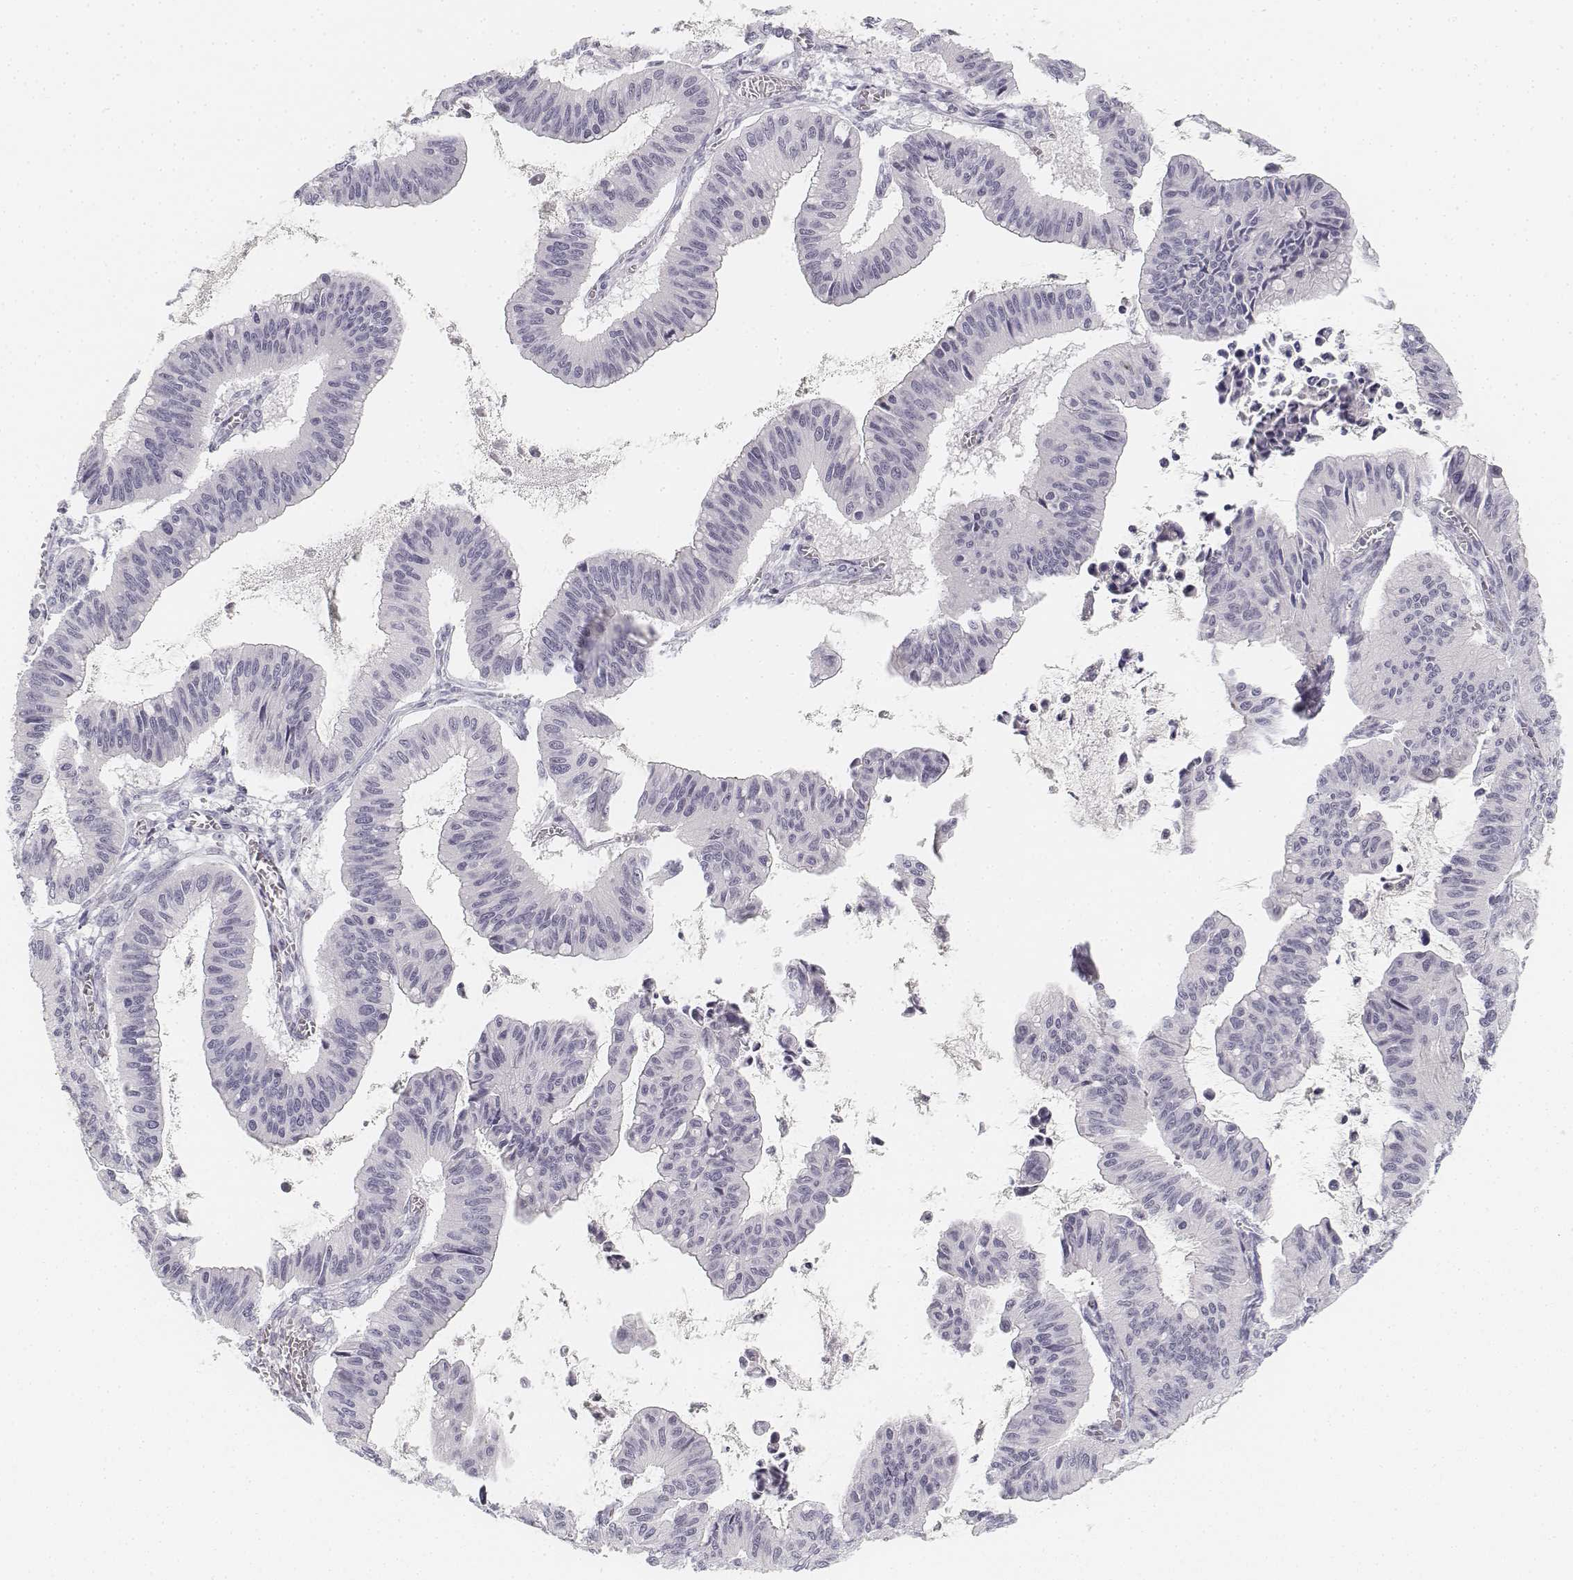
{"staining": {"intensity": "negative", "quantity": "none", "location": "none"}, "tissue": "ovarian cancer", "cell_type": "Tumor cells", "image_type": "cancer", "snomed": [{"axis": "morphology", "description": "Cystadenocarcinoma, mucinous, NOS"}, {"axis": "topography", "description": "Ovary"}], "caption": "An immunohistochemistry (IHC) histopathology image of ovarian mucinous cystadenocarcinoma is shown. There is no staining in tumor cells of ovarian mucinous cystadenocarcinoma. (Stains: DAB immunohistochemistry (IHC) with hematoxylin counter stain, Microscopy: brightfield microscopy at high magnification).", "gene": "KRT25", "patient": {"sex": "female", "age": 72}}